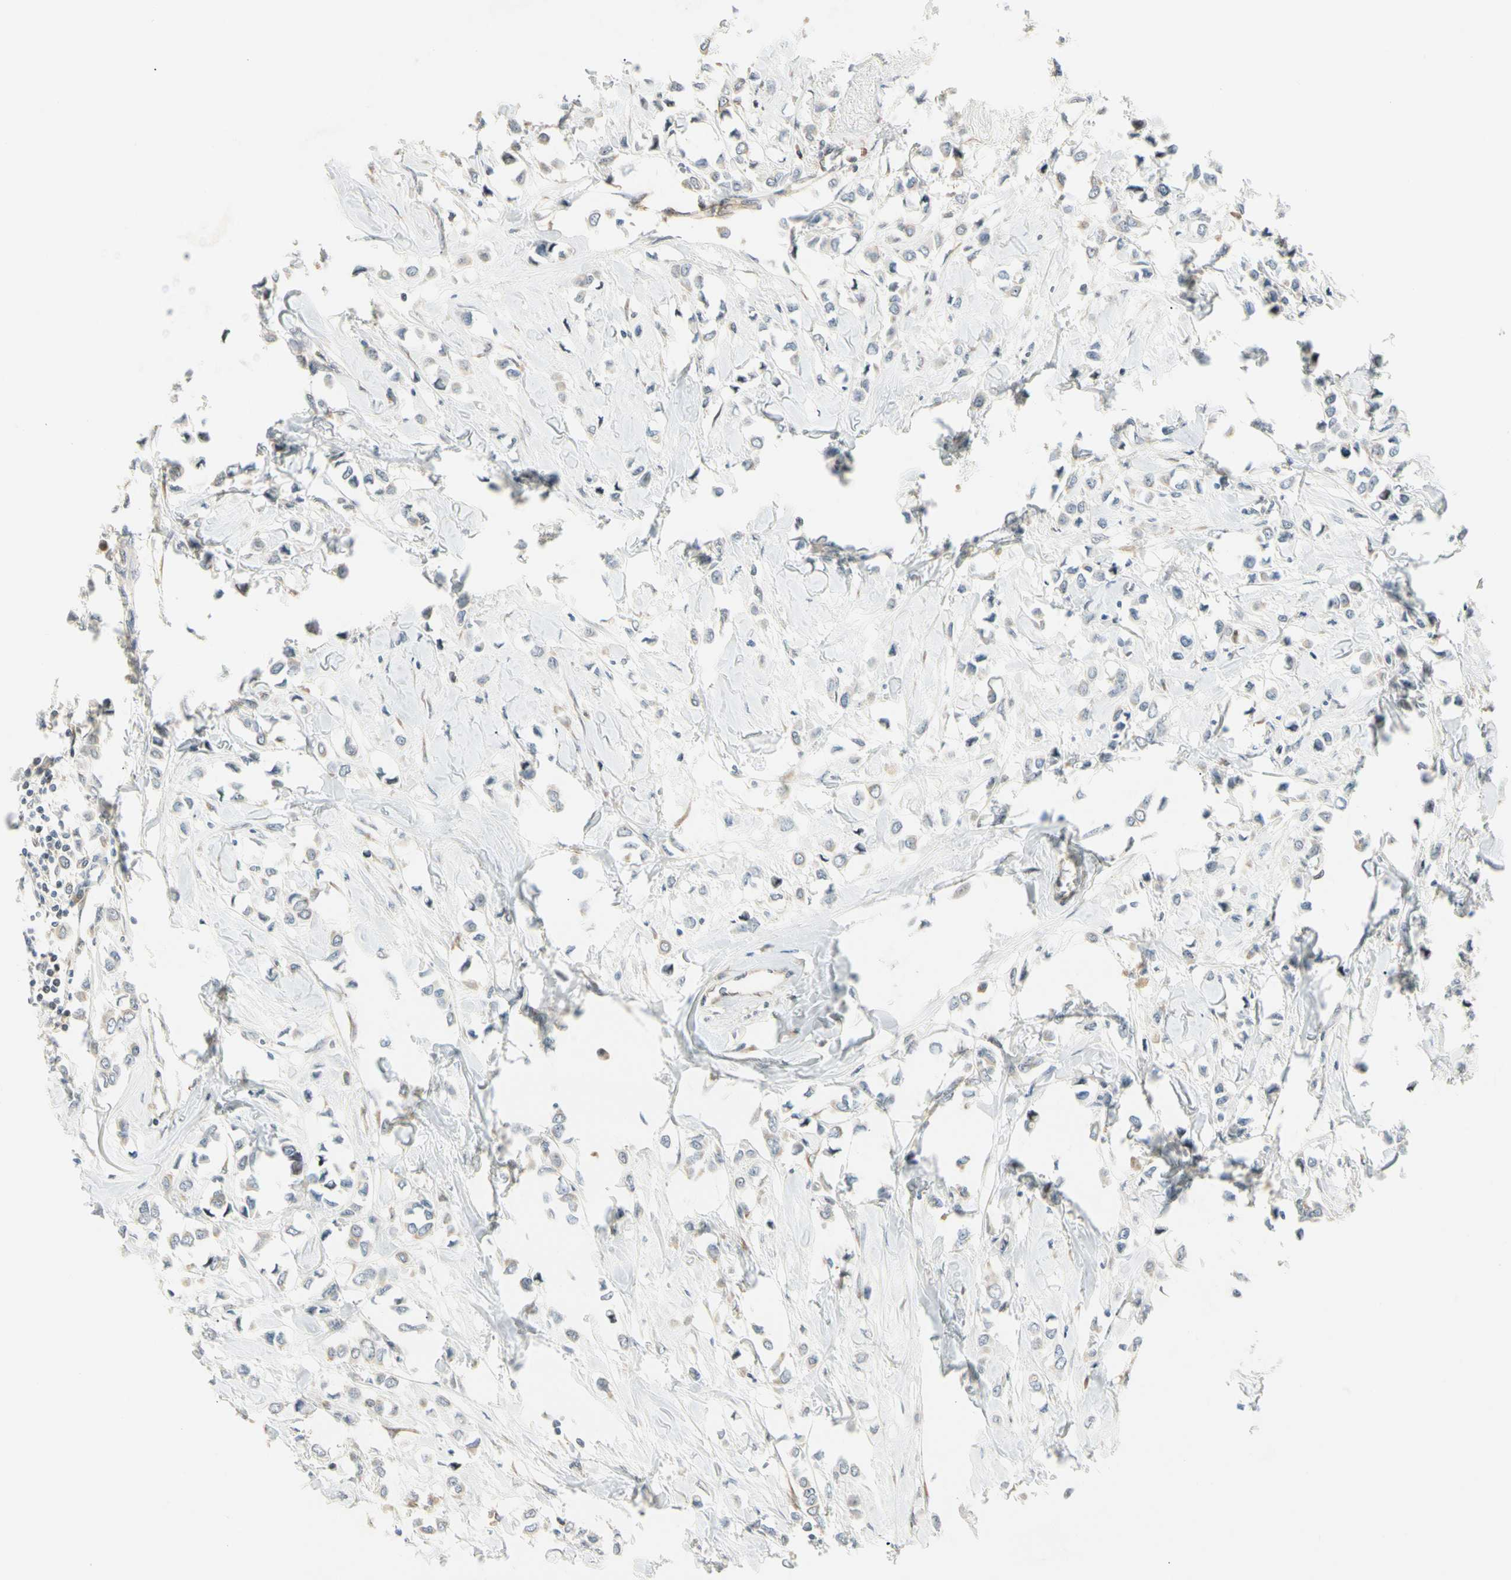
{"staining": {"intensity": "negative", "quantity": "none", "location": "none"}, "tissue": "breast cancer", "cell_type": "Tumor cells", "image_type": "cancer", "snomed": [{"axis": "morphology", "description": "Lobular carcinoma"}, {"axis": "topography", "description": "Breast"}], "caption": "The immunohistochemistry micrograph has no significant staining in tumor cells of breast lobular carcinoma tissue. Brightfield microscopy of IHC stained with DAB (3,3'-diaminobenzidine) (brown) and hematoxylin (blue), captured at high magnification.", "gene": "FNDC3B", "patient": {"sex": "female", "age": 51}}